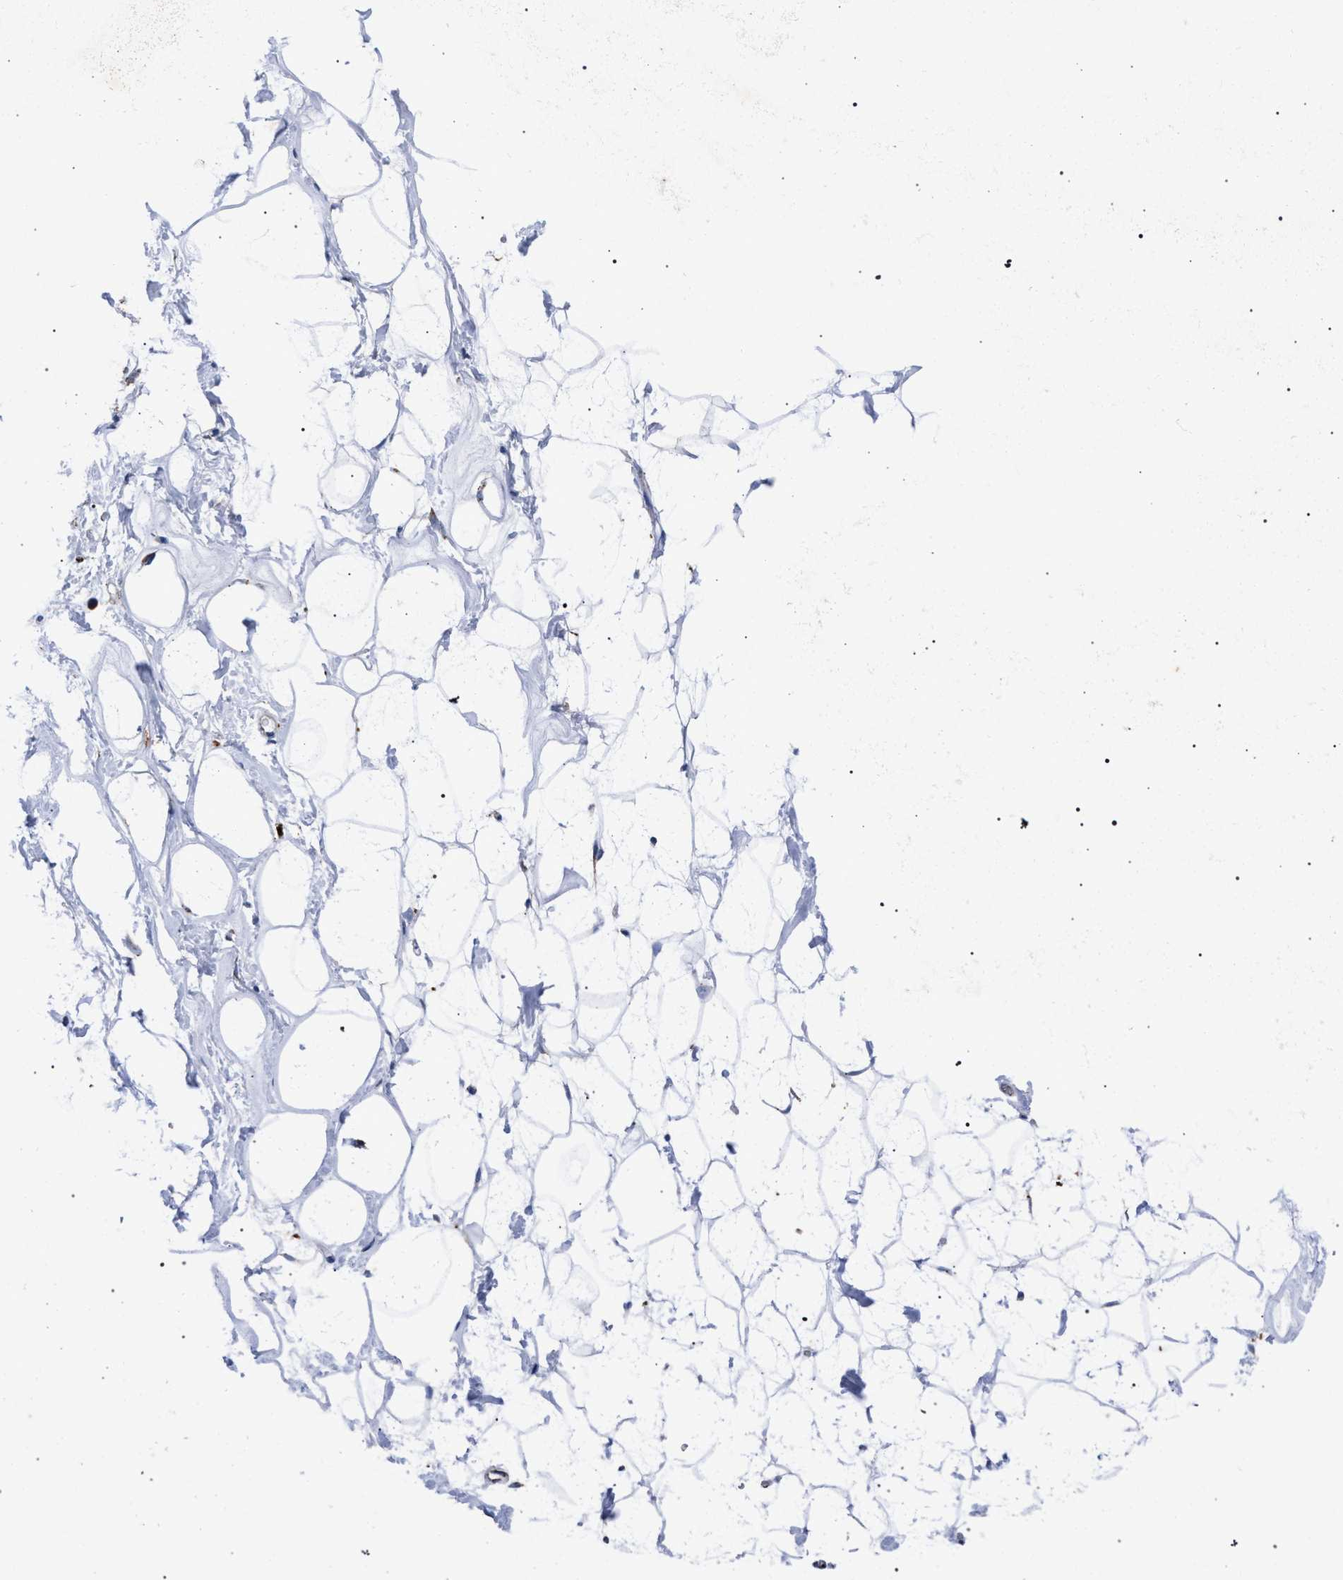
{"staining": {"intensity": "negative", "quantity": "none", "location": "none"}, "tissue": "adipose tissue", "cell_type": "Adipocytes", "image_type": "normal", "snomed": [{"axis": "morphology", "description": "Normal tissue, NOS"}, {"axis": "morphology", "description": "Fibrosis, NOS"}, {"axis": "topography", "description": "Breast"}, {"axis": "topography", "description": "Adipose tissue"}], "caption": "An IHC image of unremarkable adipose tissue is shown. There is no staining in adipocytes of adipose tissue. (Brightfield microscopy of DAB (3,3'-diaminobenzidine) immunohistochemistry (IHC) at high magnification).", "gene": "PPT1", "patient": {"sex": "female", "age": 39}}